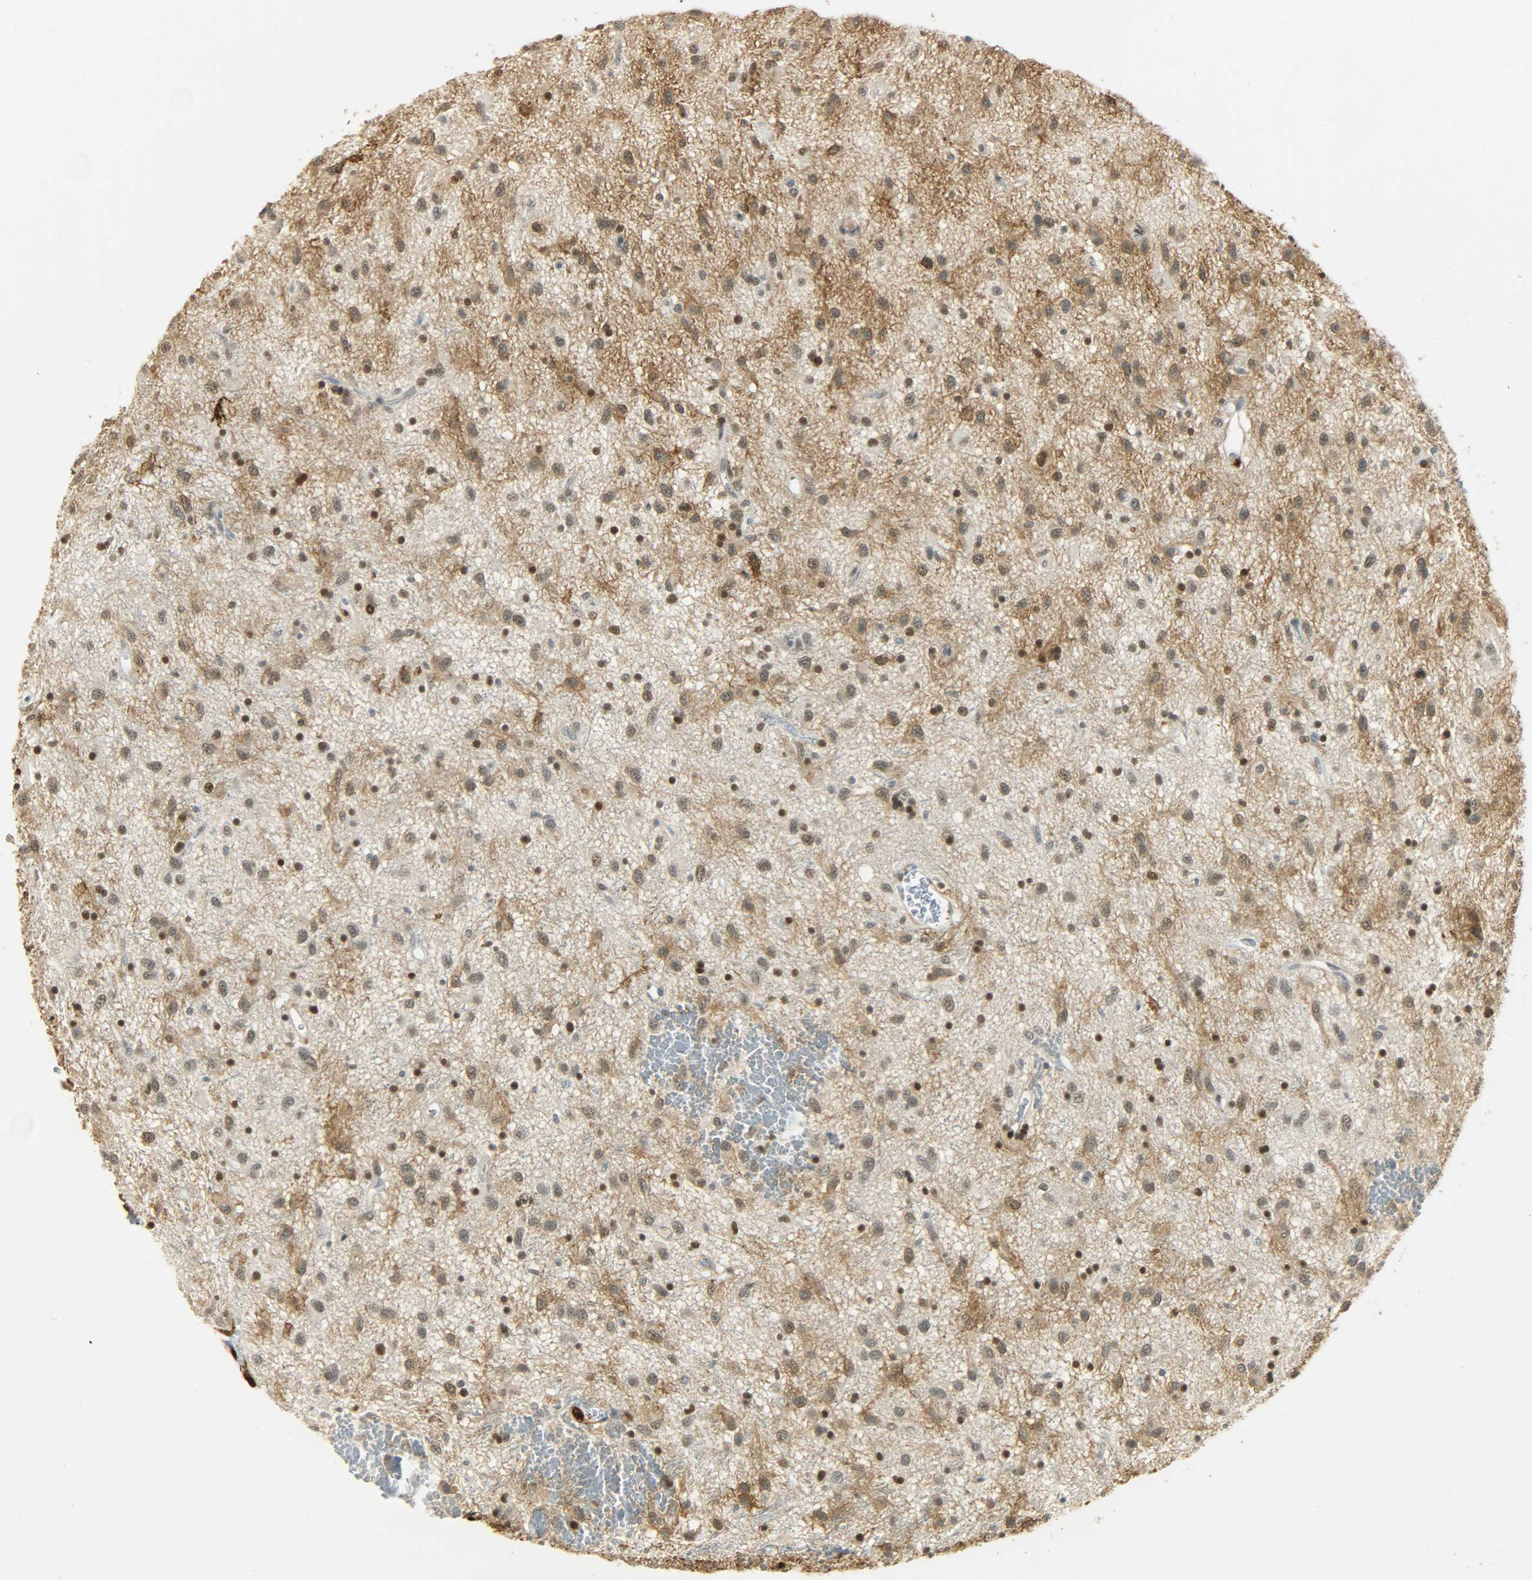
{"staining": {"intensity": "moderate", "quantity": "25%-75%", "location": "cytoplasmic/membranous,nuclear"}, "tissue": "glioma", "cell_type": "Tumor cells", "image_type": "cancer", "snomed": [{"axis": "morphology", "description": "Glioma, malignant, Low grade"}, {"axis": "topography", "description": "Brain"}], "caption": "Protein expression analysis of human glioma reveals moderate cytoplasmic/membranous and nuclear staining in approximately 25%-75% of tumor cells.", "gene": "NGFR", "patient": {"sex": "male", "age": 77}}